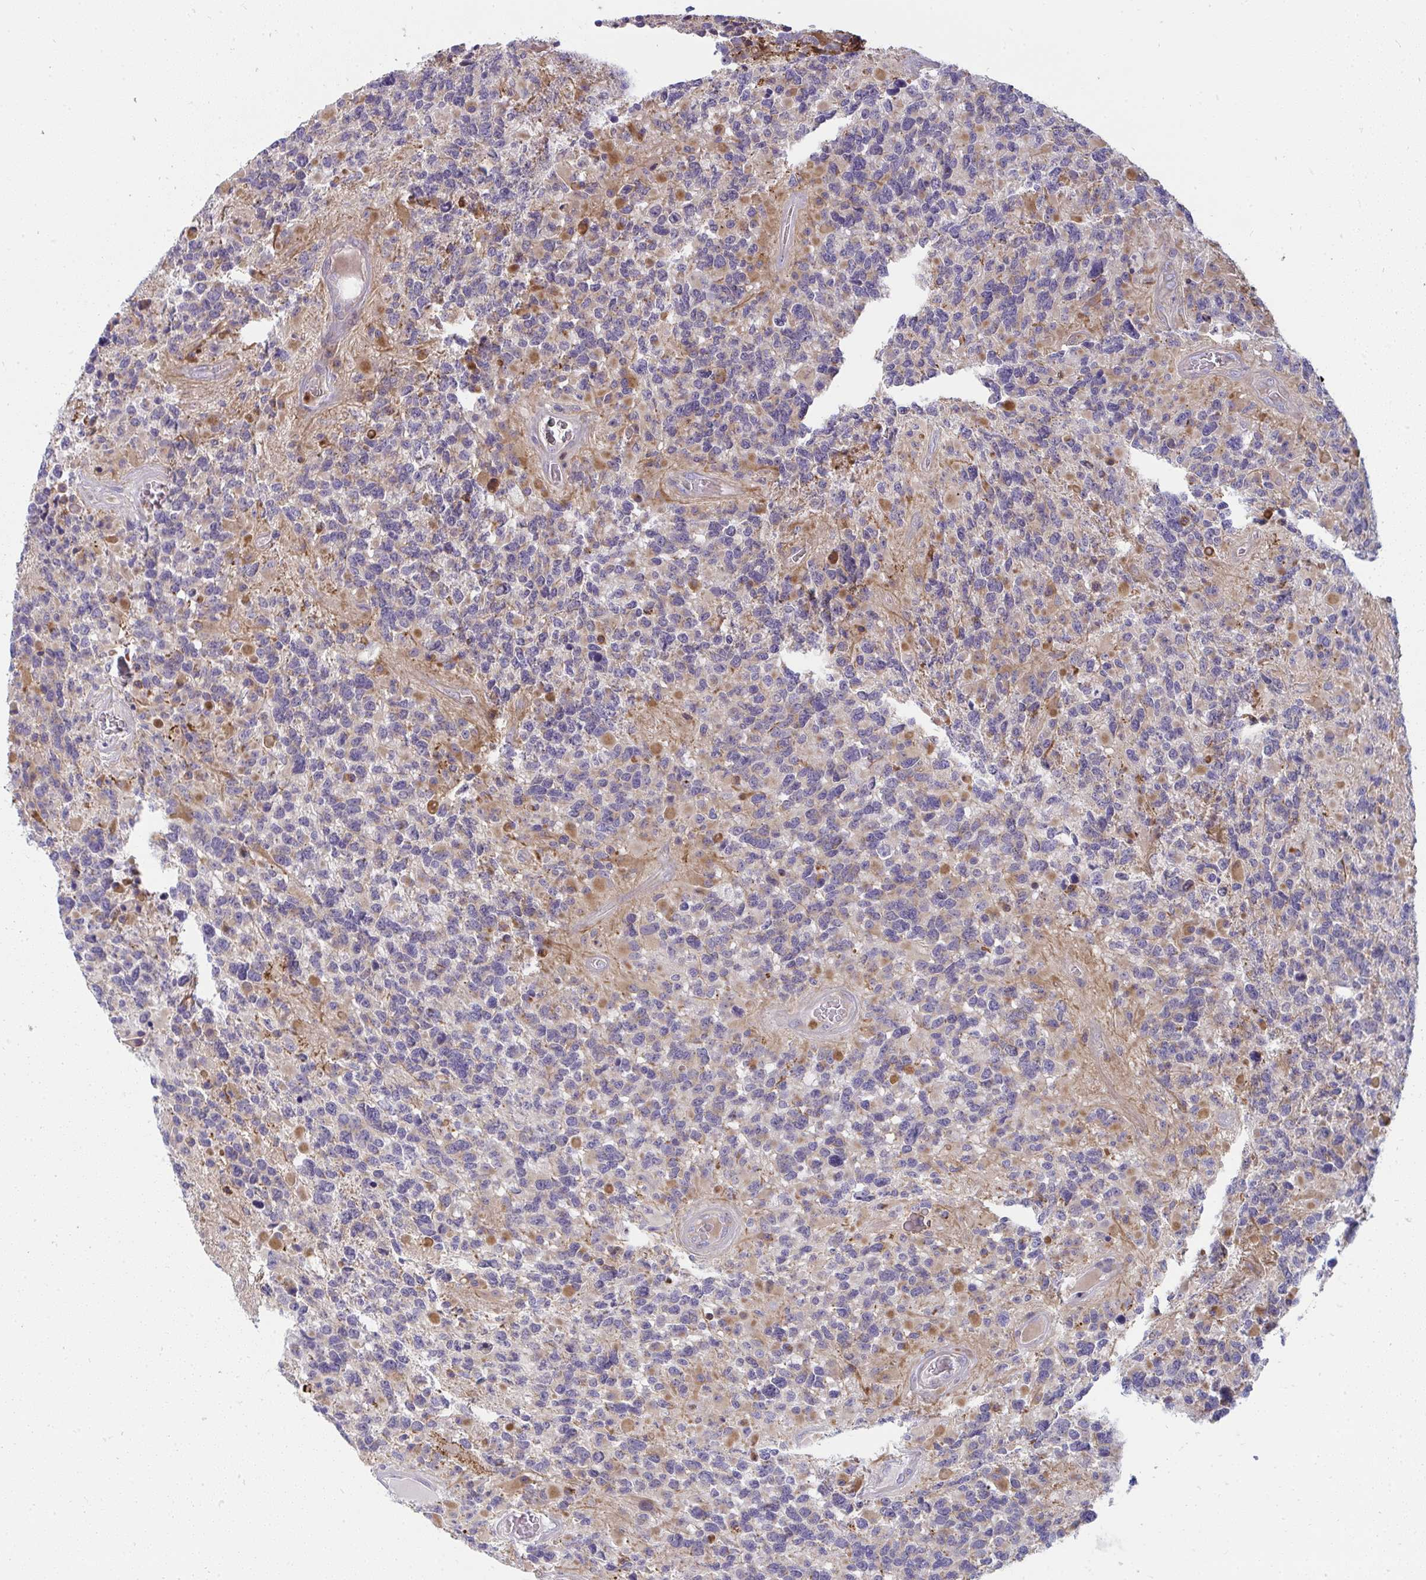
{"staining": {"intensity": "negative", "quantity": "none", "location": "none"}, "tissue": "glioma", "cell_type": "Tumor cells", "image_type": "cancer", "snomed": [{"axis": "morphology", "description": "Glioma, malignant, High grade"}, {"axis": "topography", "description": "Brain"}], "caption": "Immunohistochemistry (IHC) of glioma demonstrates no staining in tumor cells.", "gene": "CSF3R", "patient": {"sex": "female", "age": 40}}